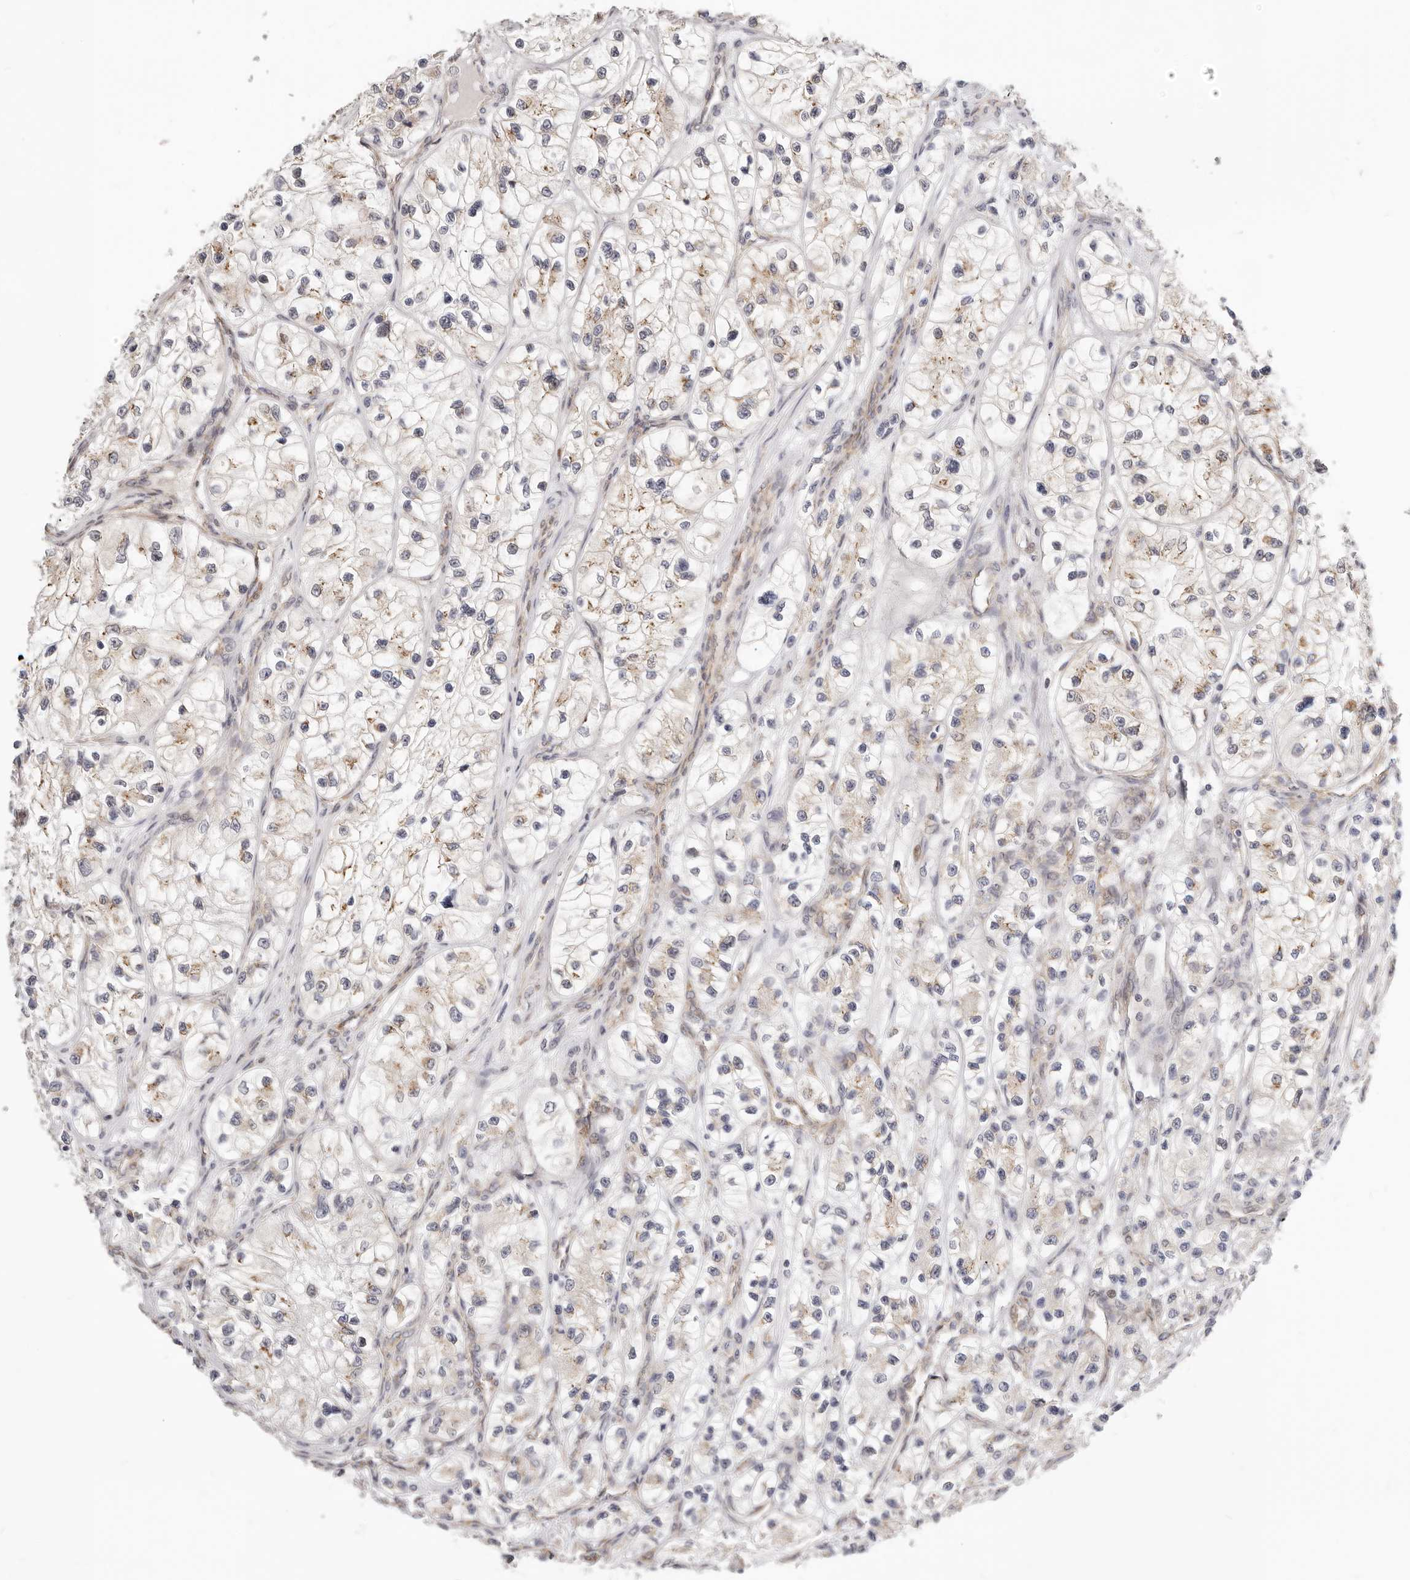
{"staining": {"intensity": "weak", "quantity": "<25%", "location": "cytoplasmic/membranous"}, "tissue": "renal cancer", "cell_type": "Tumor cells", "image_type": "cancer", "snomed": [{"axis": "morphology", "description": "Adenocarcinoma, NOS"}, {"axis": "topography", "description": "Kidney"}], "caption": "This is an IHC micrograph of human renal cancer. There is no expression in tumor cells.", "gene": "IL32", "patient": {"sex": "female", "age": 57}}